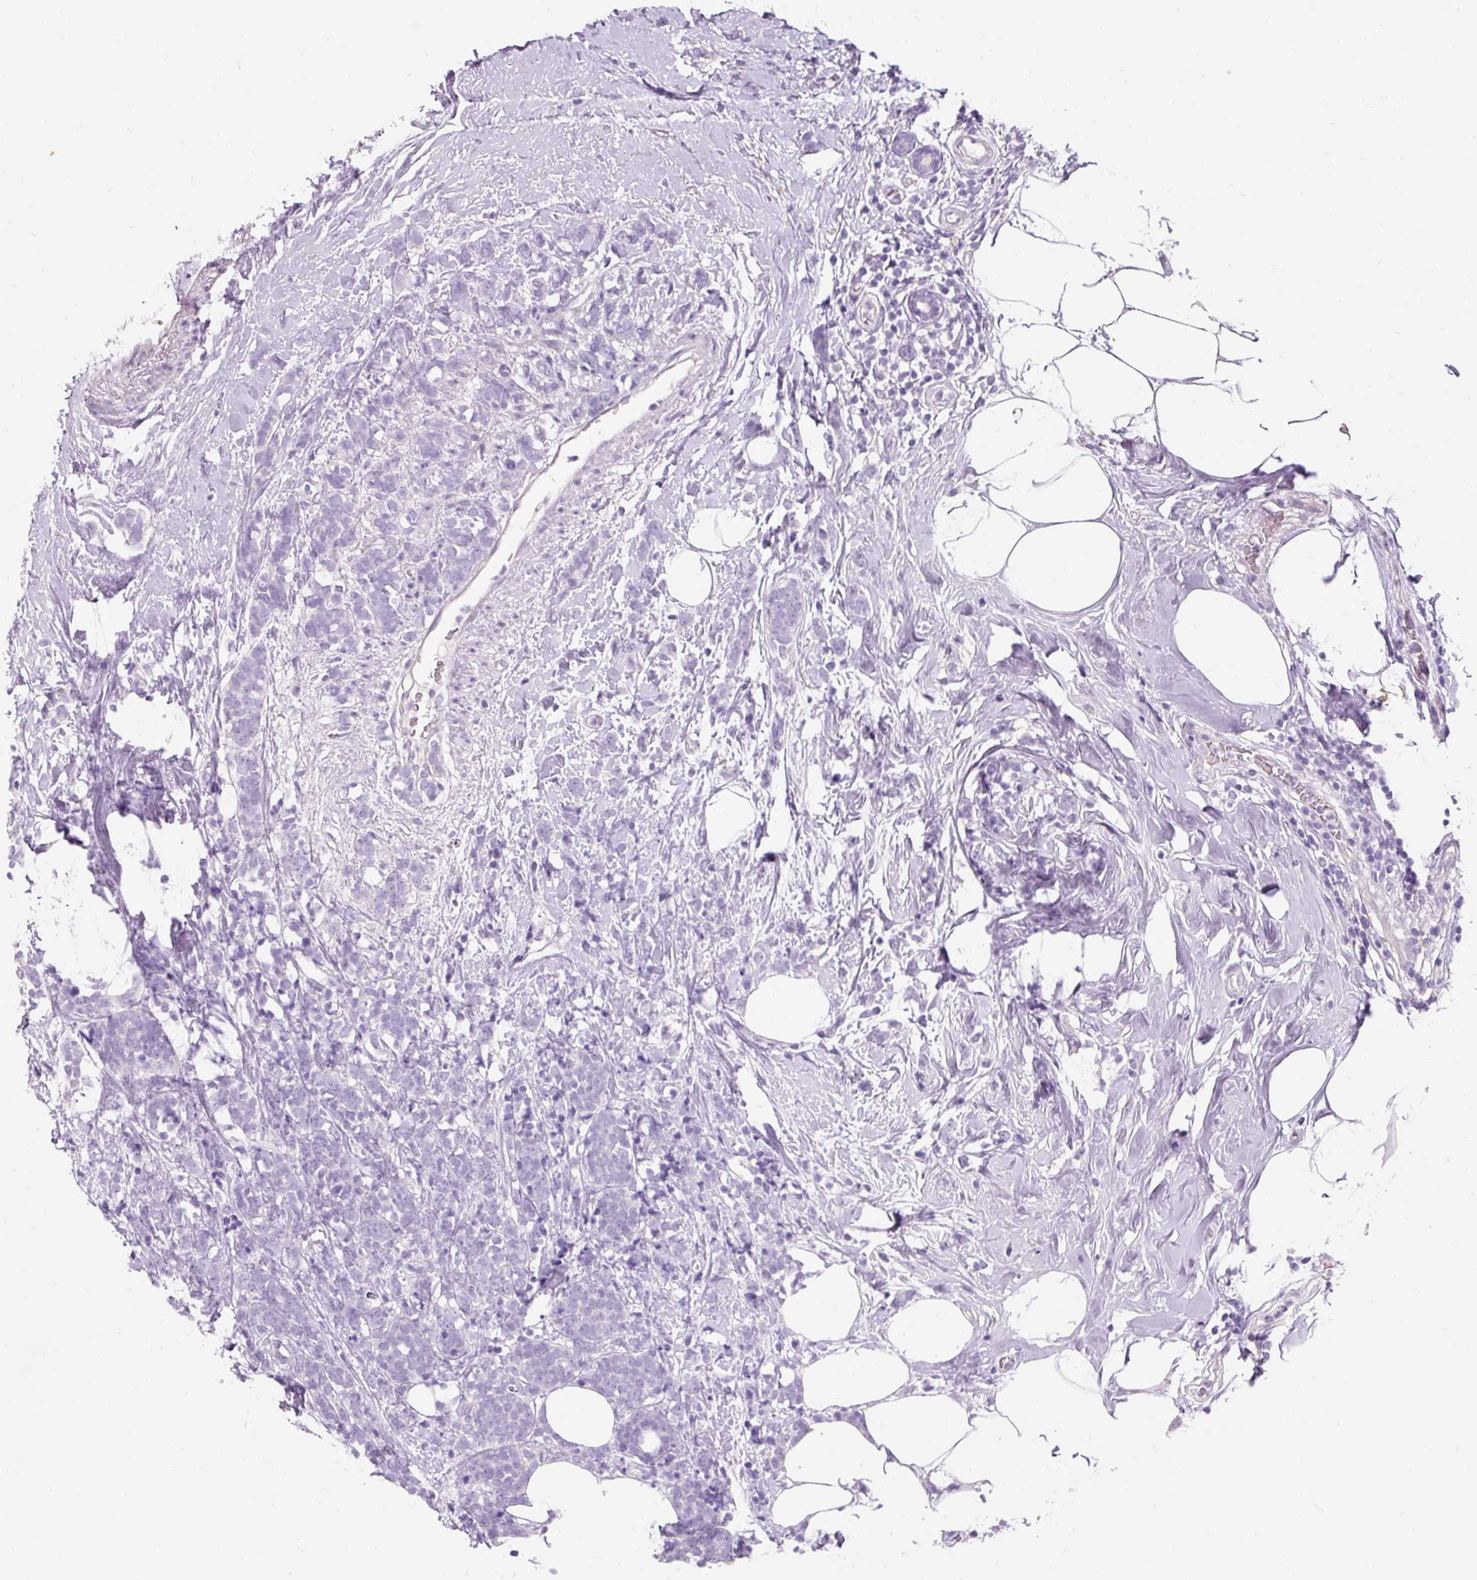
{"staining": {"intensity": "negative", "quantity": "none", "location": "none"}, "tissue": "breast cancer", "cell_type": "Tumor cells", "image_type": "cancer", "snomed": [{"axis": "morphology", "description": "Lobular carcinoma"}, {"axis": "topography", "description": "Breast"}], "caption": "Tumor cells are negative for protein expression in human breast cancer (lobular carcinoma). (Brightfield microscopy of DAB (3,3'-diaminobenzidine) immunohistochemistry (IHC) at high magnification).", "gene": "TMEM213", "patient": {"sex": "female", "age": 58}}